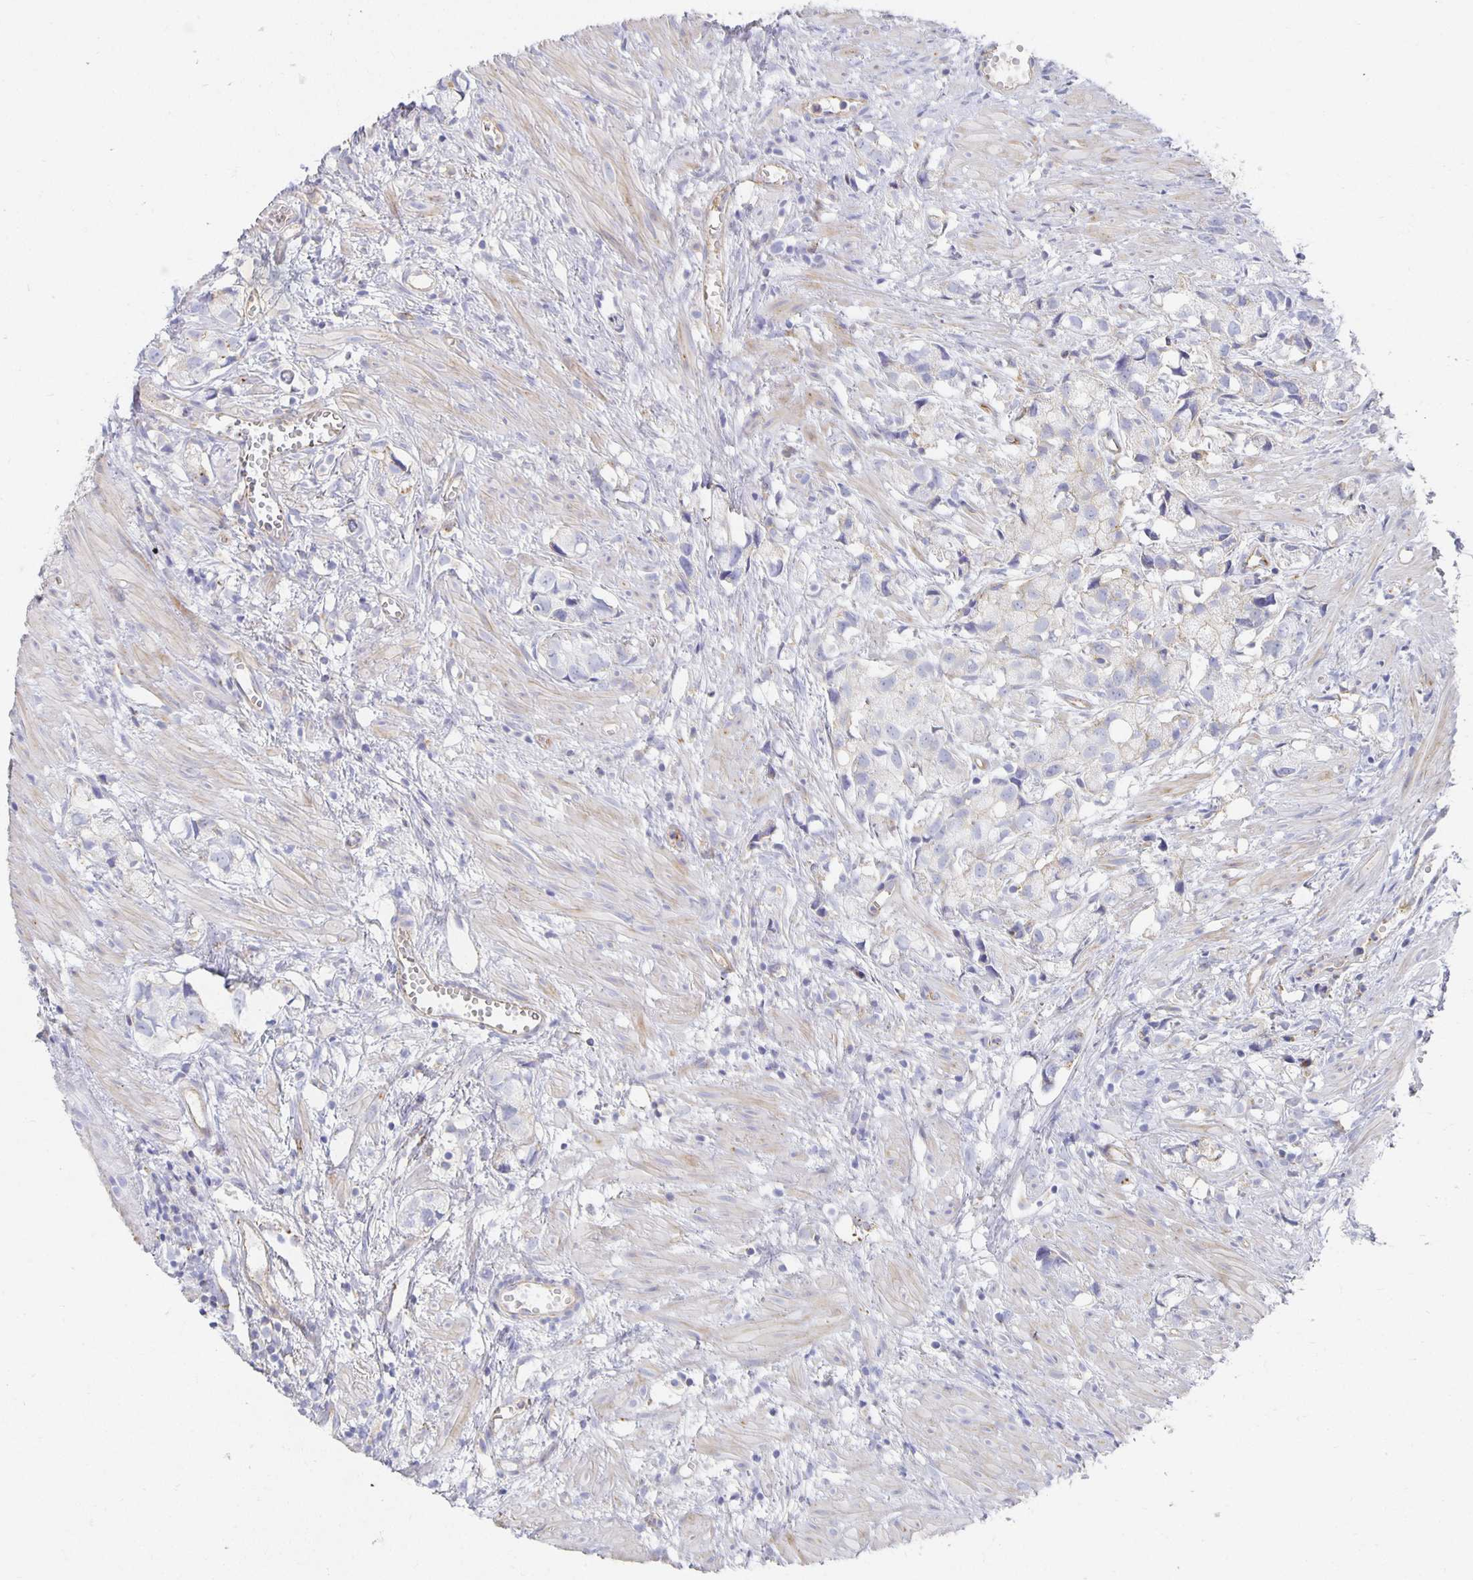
{"staining": {"intensity": "negative", "quantity": "none", "location": "none"}, "tissue": "prostate cancer", "cell_type": "Tumor cells", "image_type": "cancer", "snomed": [{"axis": "morphology", "description": "Adenocarcinoma, High grade"}, {"axis": "topography", "description": "Prostate"}], "caption": "Immunohistochemical staining of human prostate cancer displays no significant staining in tumor cells.", "gene": "TAAR1", "patient": {"sex": "male", "age": 58}}